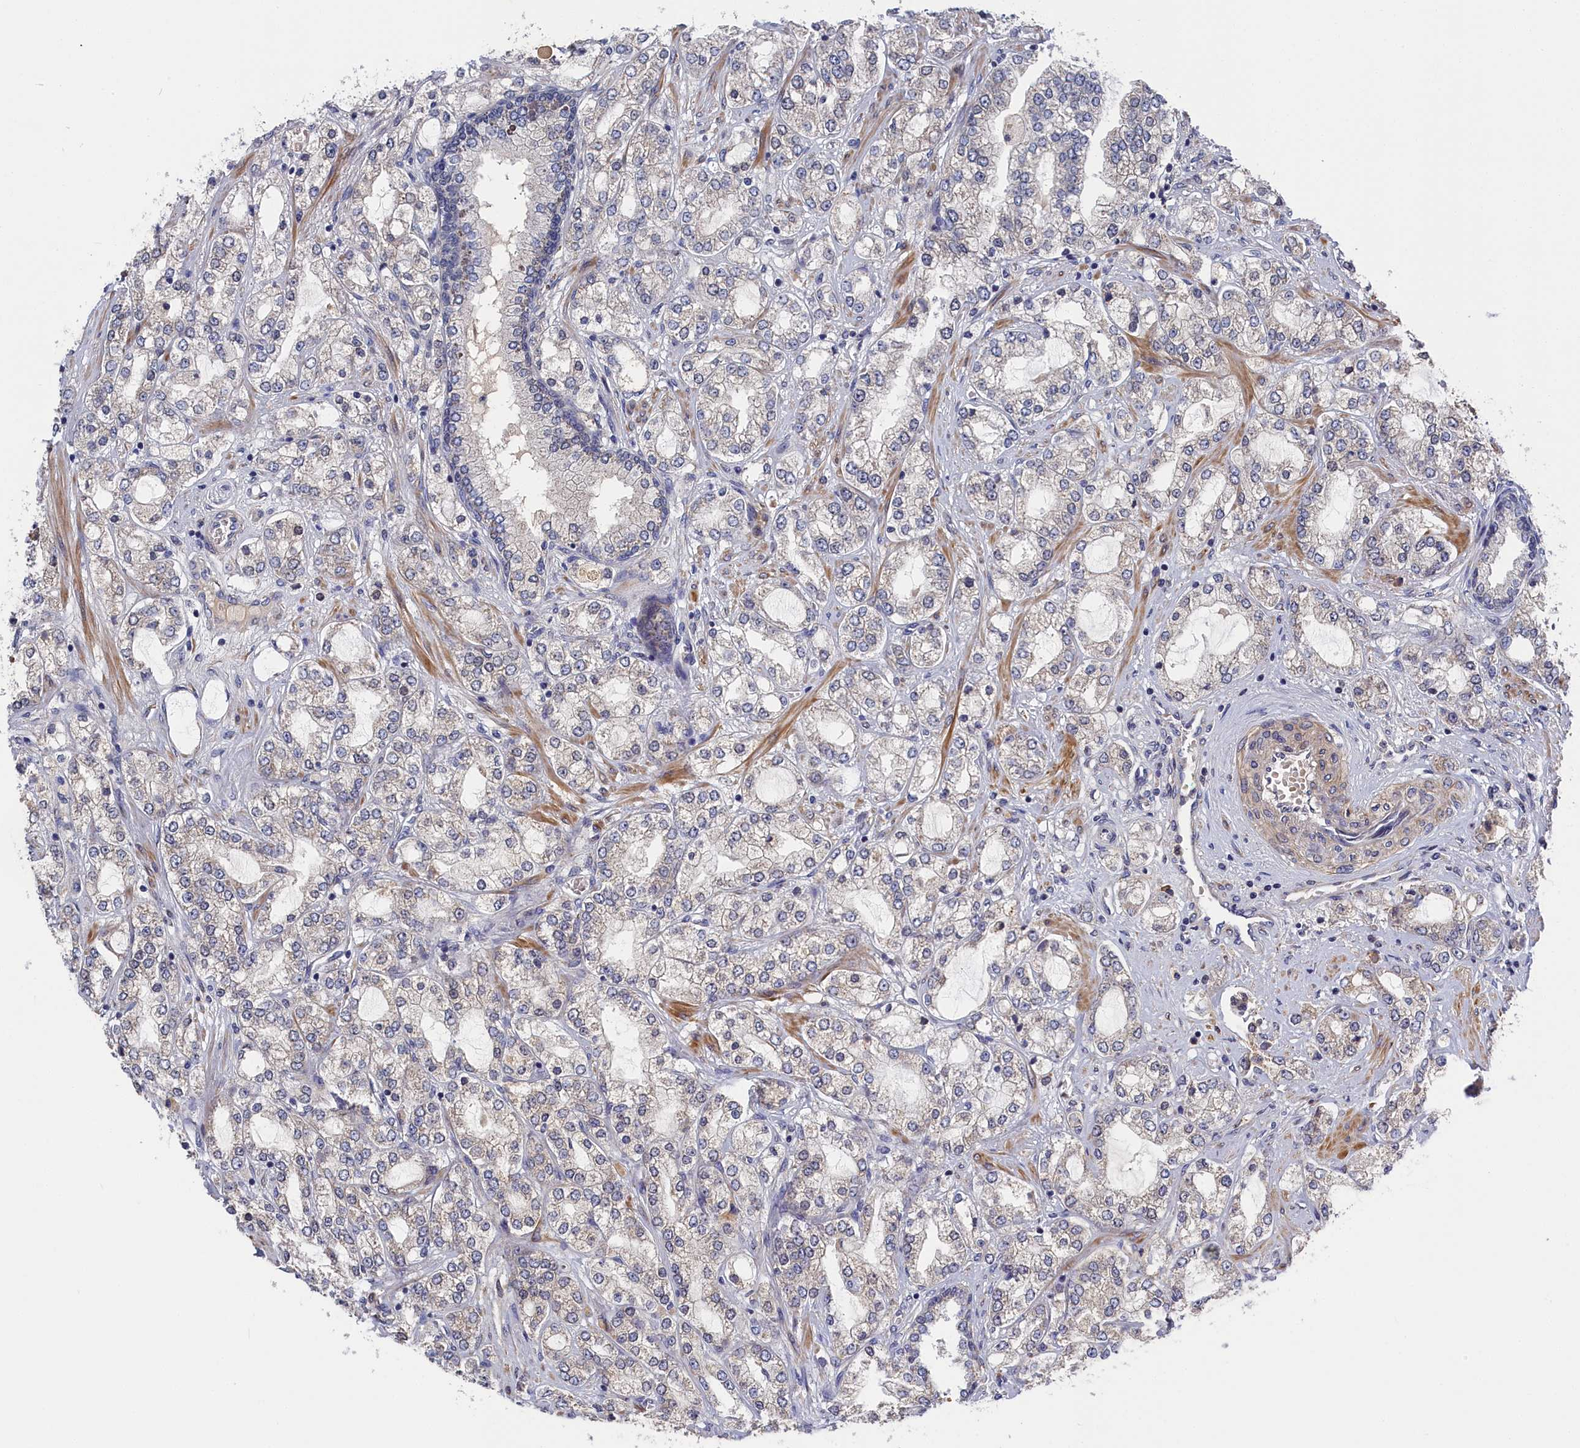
{"staining": {"intensity": "negative", "quantity": "none", "location": "none"}, "tissue": "prostate cancer", "cell_type": "Tumor cells", "image_type": "cancer", "snomed": [{"axis": "morphology", "description": "Adenocarcinoma, High grade"}, {"axis": "topography", "description": "Prostate"}], "caption": "Immunohistochemical staining of human high-grade adenocarcinoma (prostate) reveals no significant positivity in tumor cells.", "gene": "CYB5D2", "patient": {"sex": "male", "age": 64}}